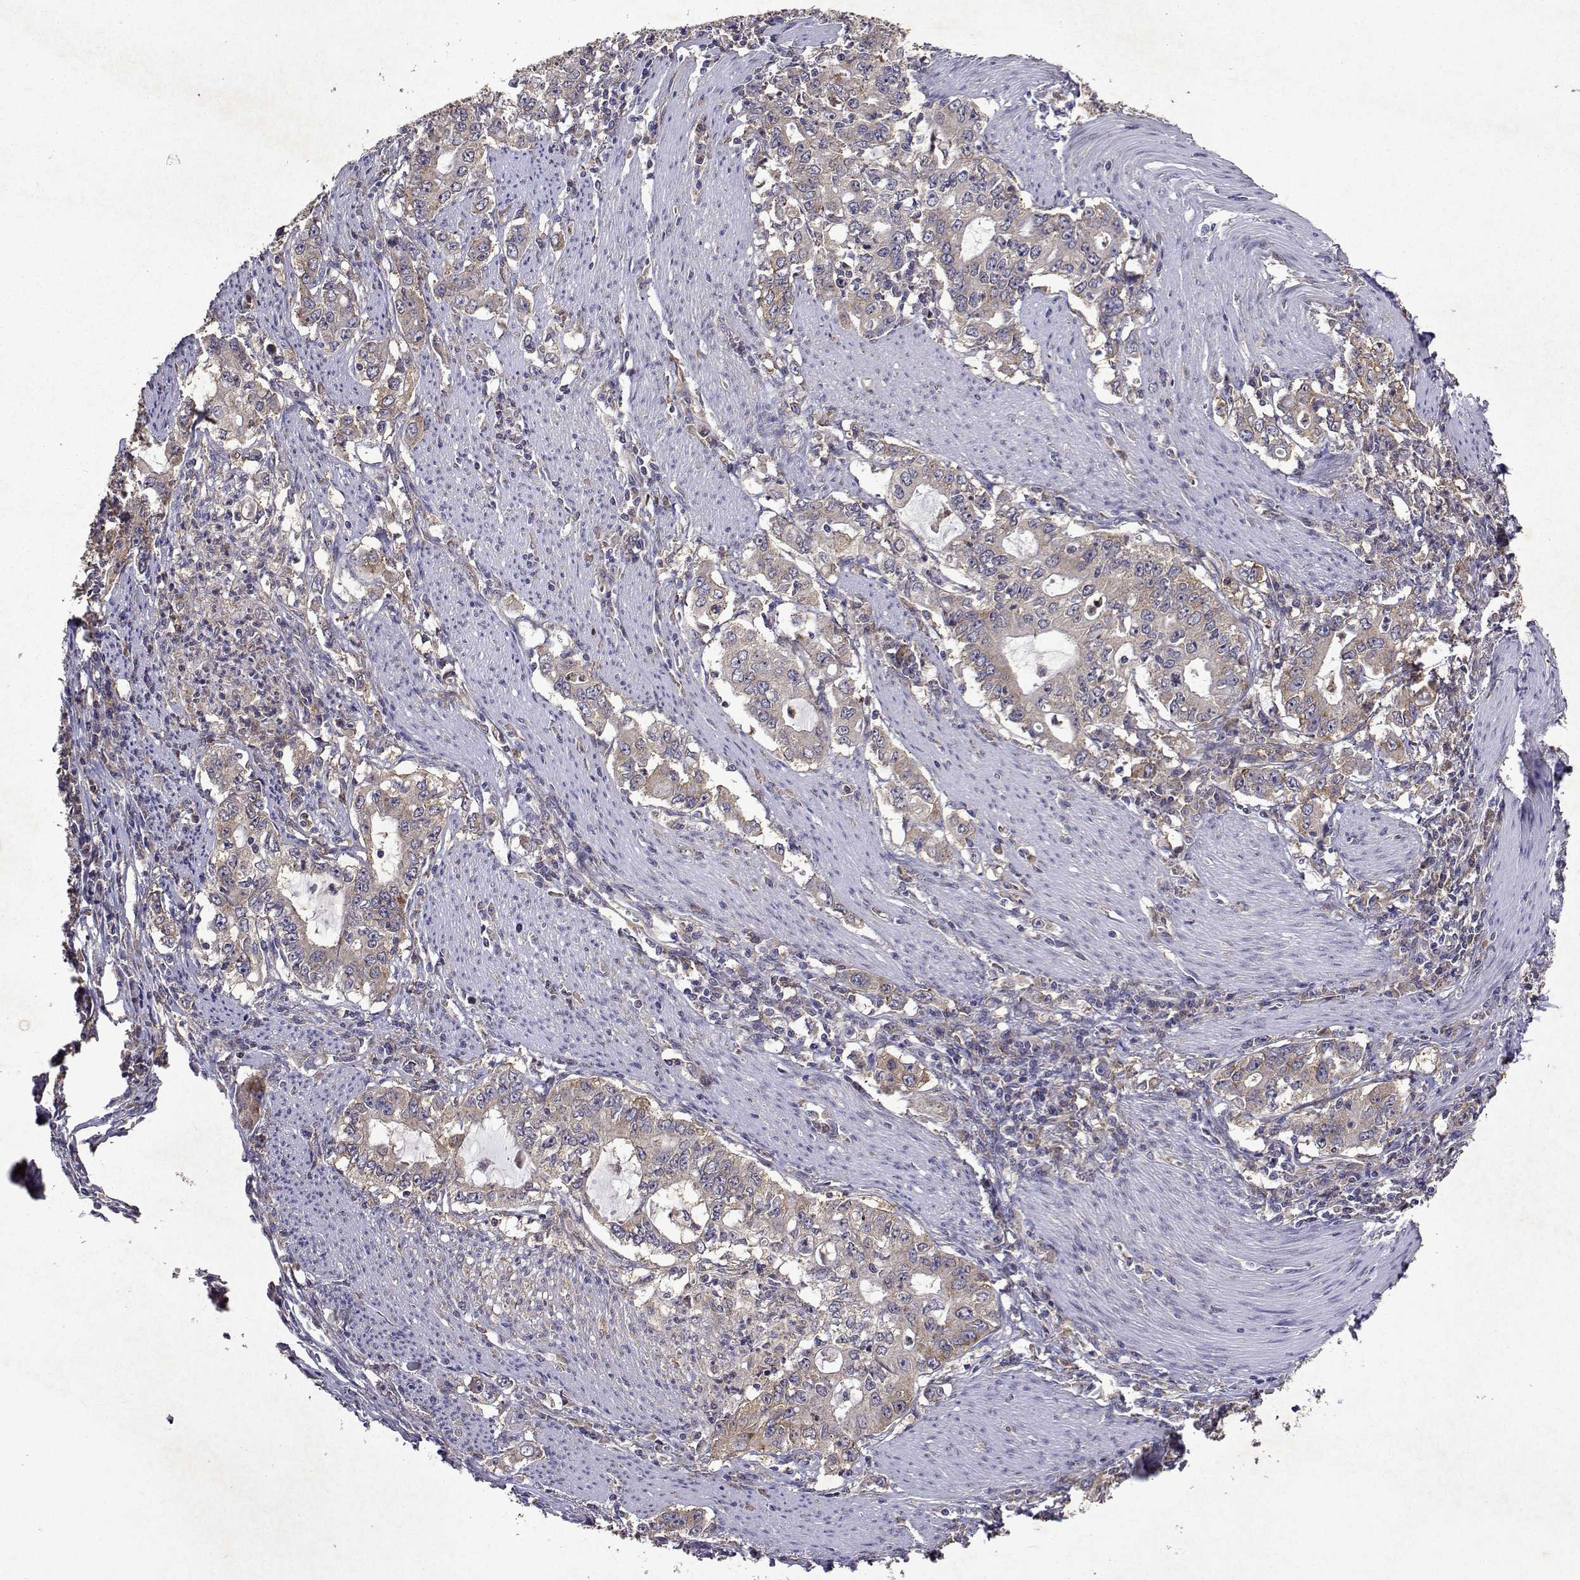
{"staining": {"intensity": "weak", "quantity": "25%-75%", "location": "cytoplasmic/membranous"}, "tissue": "stomach cancer", "cell_type": "Tumor cells", "image_type": "cancer", "snomed": [{"axis": "morphology", "description": "Adenocarcinoma, NOS"}, {"axis": "topography", "description": "Stomach, lower"}], "caption": "Immunohistochemical staining of stomach cancer reveals weak cytoplasmic/membranous protein expression in about 25%-75% of tumor cells.", "gene": "TARBP2", "patient": {"sex": "female", "age": 72}}